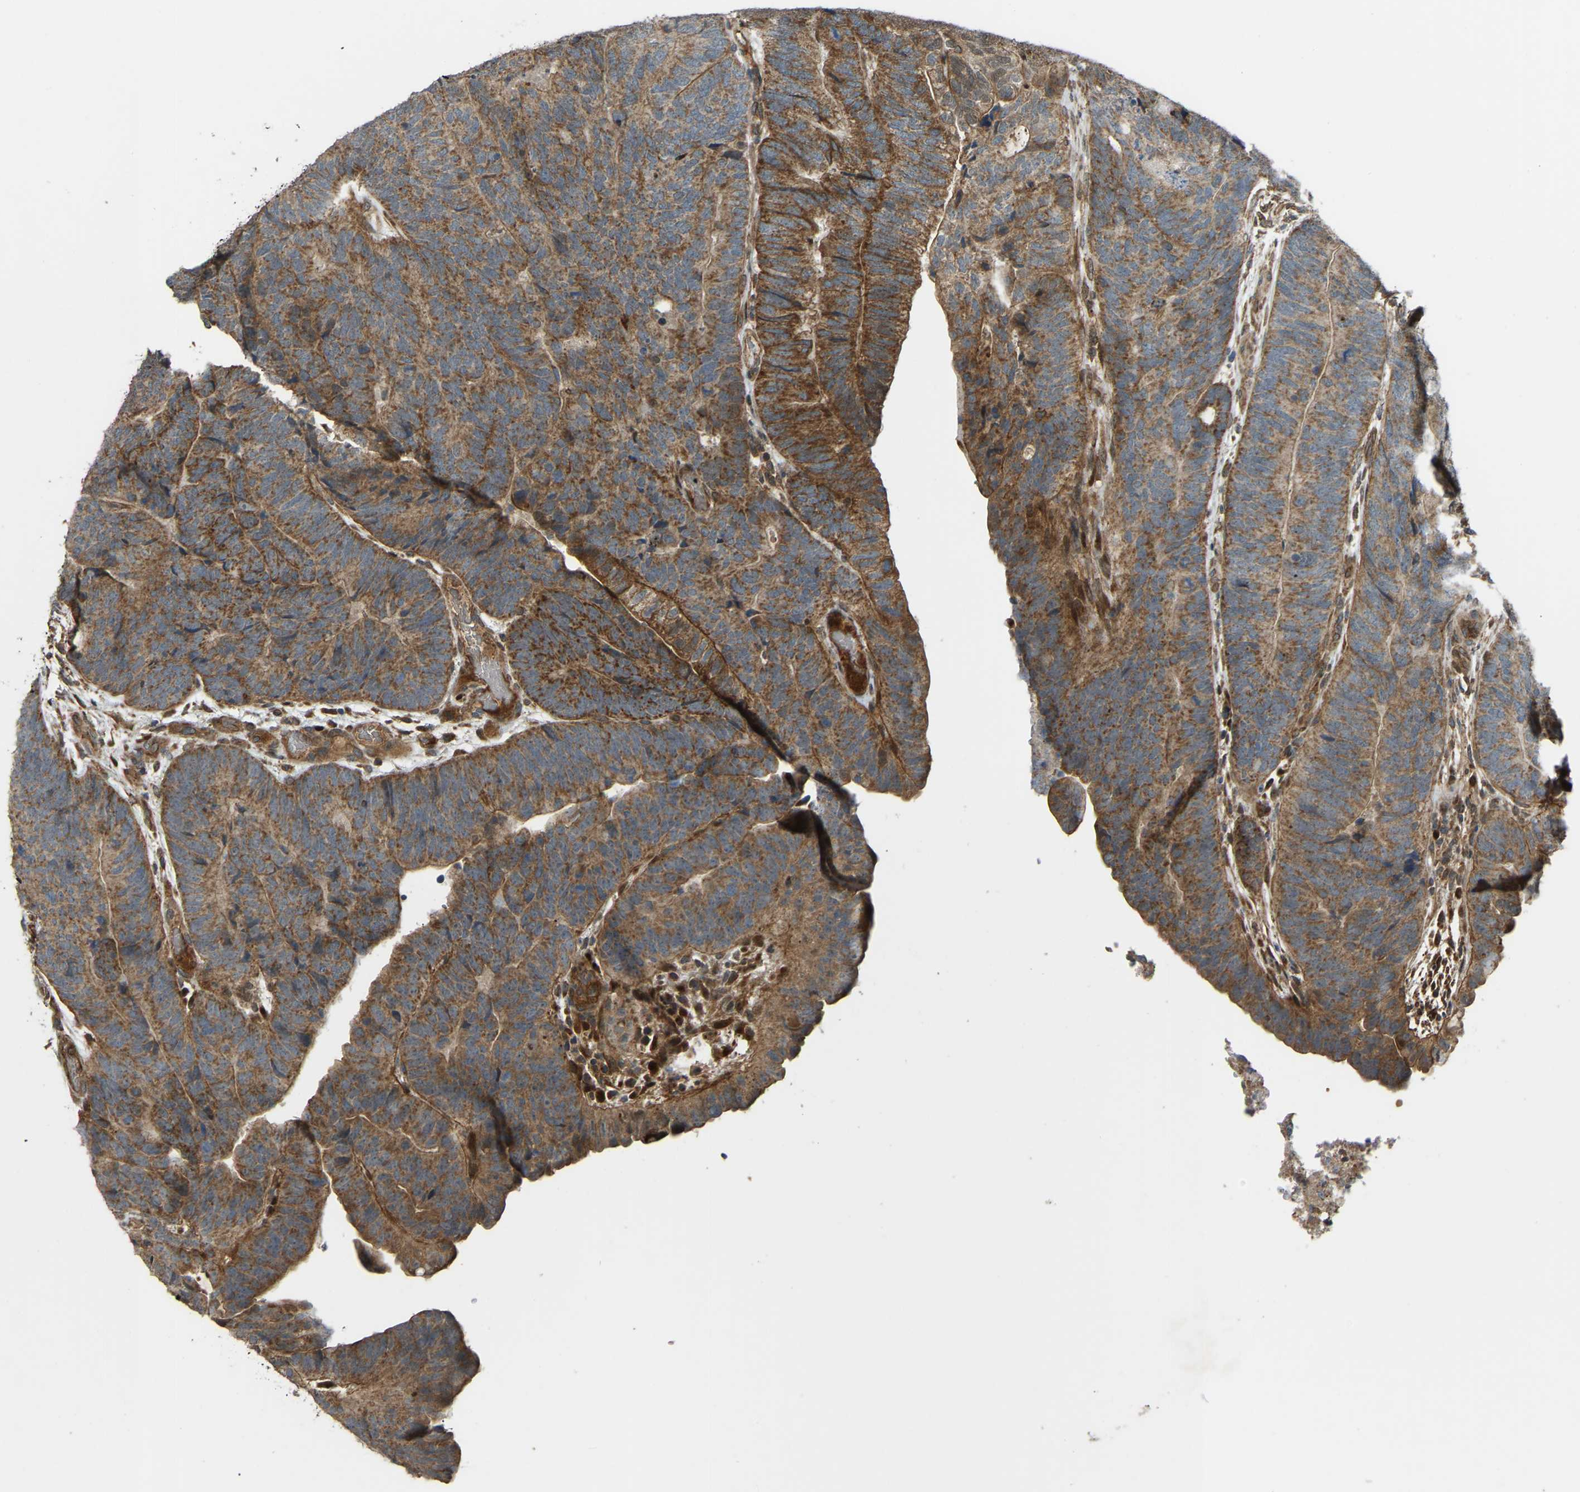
{"staining": {"intensity": "strong", "quantity": ">75%", "location": "cytoplasmic/membranous"}, "tissue": "colorectal cancer", "cell_type": "Tumor cells", "image_type": "cancer", "snomed": [{"axis": "morphology", "description": "Adenocarcinoma, NOS"}, {"axis": "topography", "description": "Colon"}], "caption": "DAB immunohistochemical staining of human adenocarcinoma (colorectal) shows strong cytoplasmic/membranous protein positivity in about >75% of tumor cells.", "gene": "C21orf91", "patient": {"sex": "female", "age": 67}}